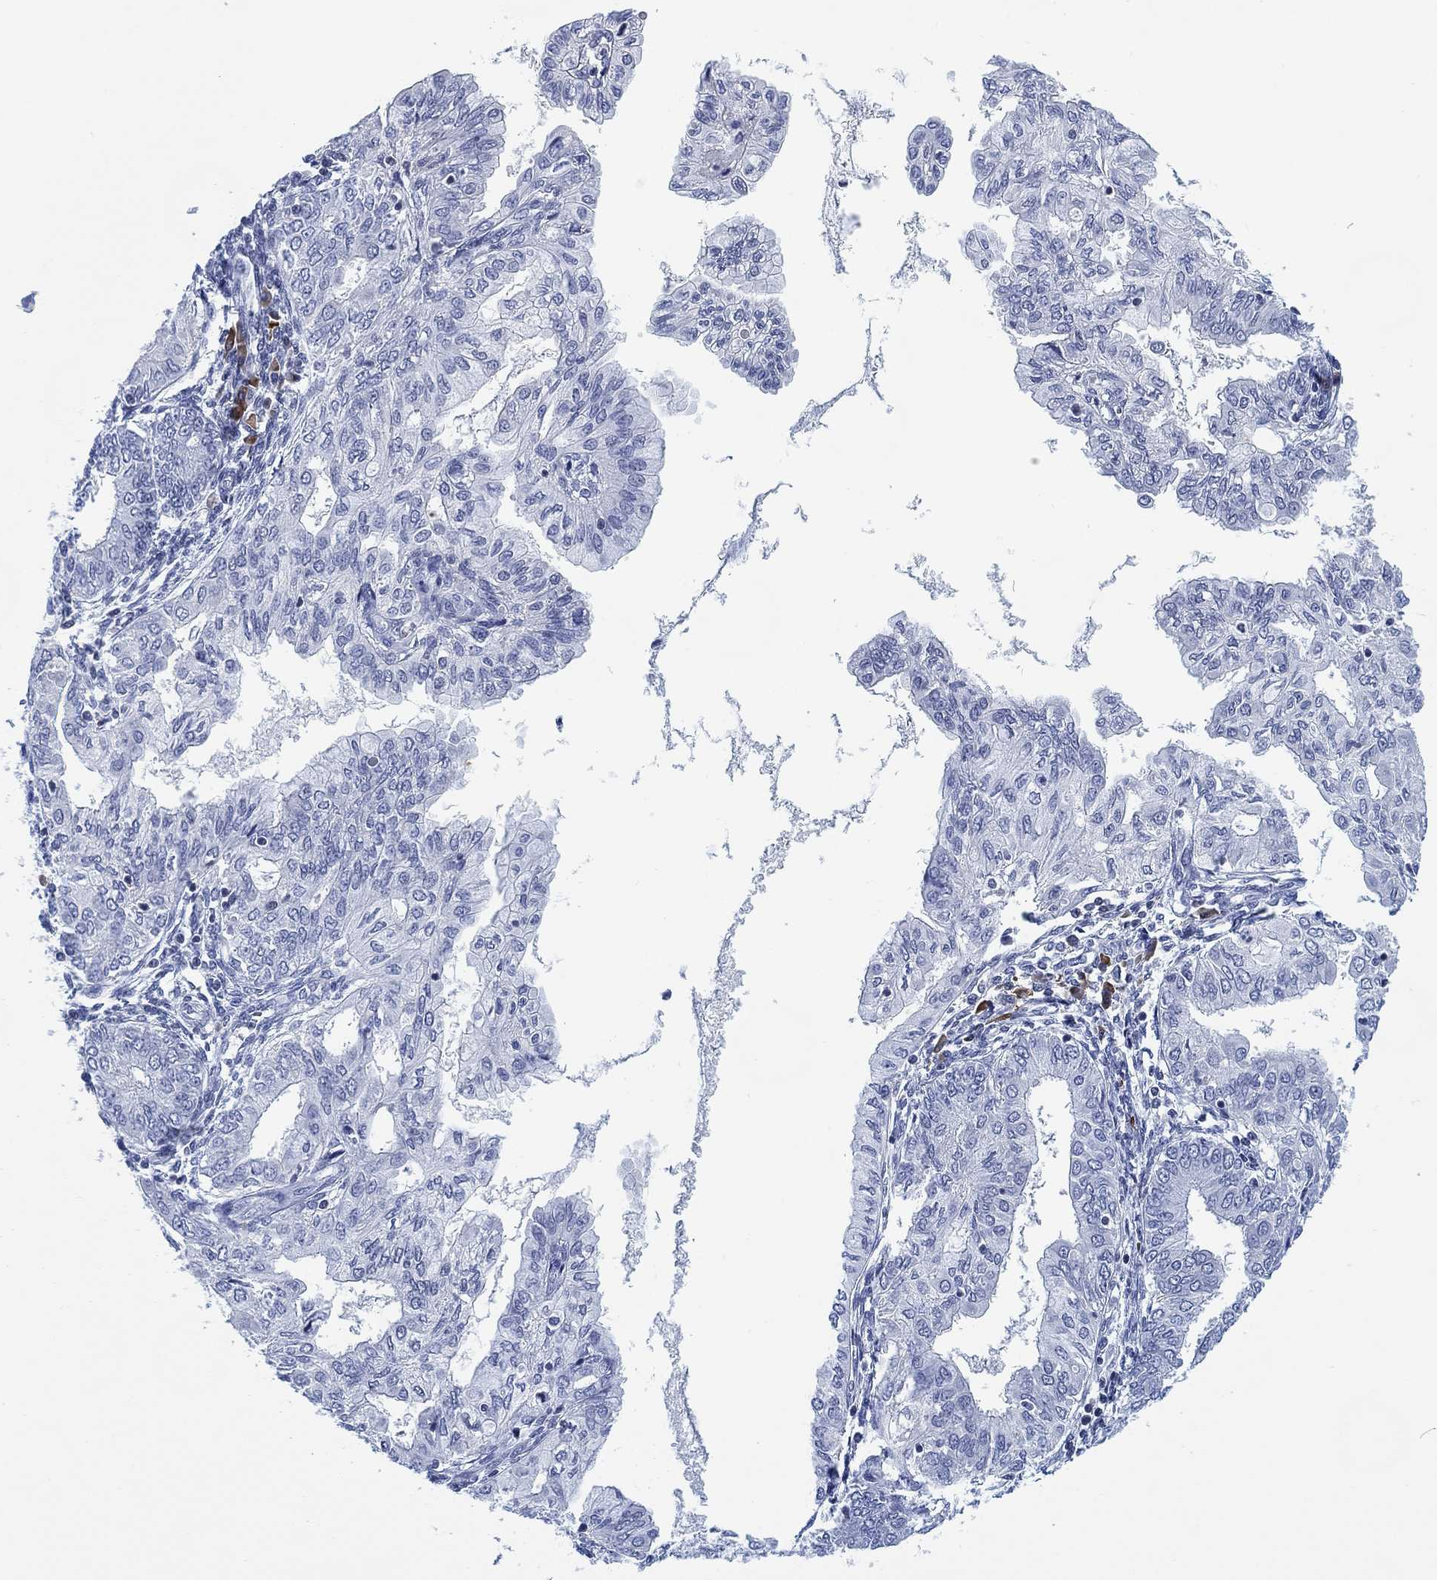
{"staining": {"intensity": "negative", "quantity": "none", "location": "none"}, "tissue": "endometrial cancer", "cell_type": "Tumor cells", "image_type": "cancer", "snomed": [{"axis": "morphology", "description": "Adenocarcinoma, NOS"}, {"axis": "topography", "description": "Endometrium"}], "caption": "Tumor cells are negative for brown protein staining in endometrial cancer (adenocarcinoma). Brightfield microscopy of IHC stained with DAB (3,3'-diaminobenzidine) (brown) and hematoxylin (blue), captured at high magnification.", "gene": "FYB1", "patient": {"sex": "female", "age": 68}}